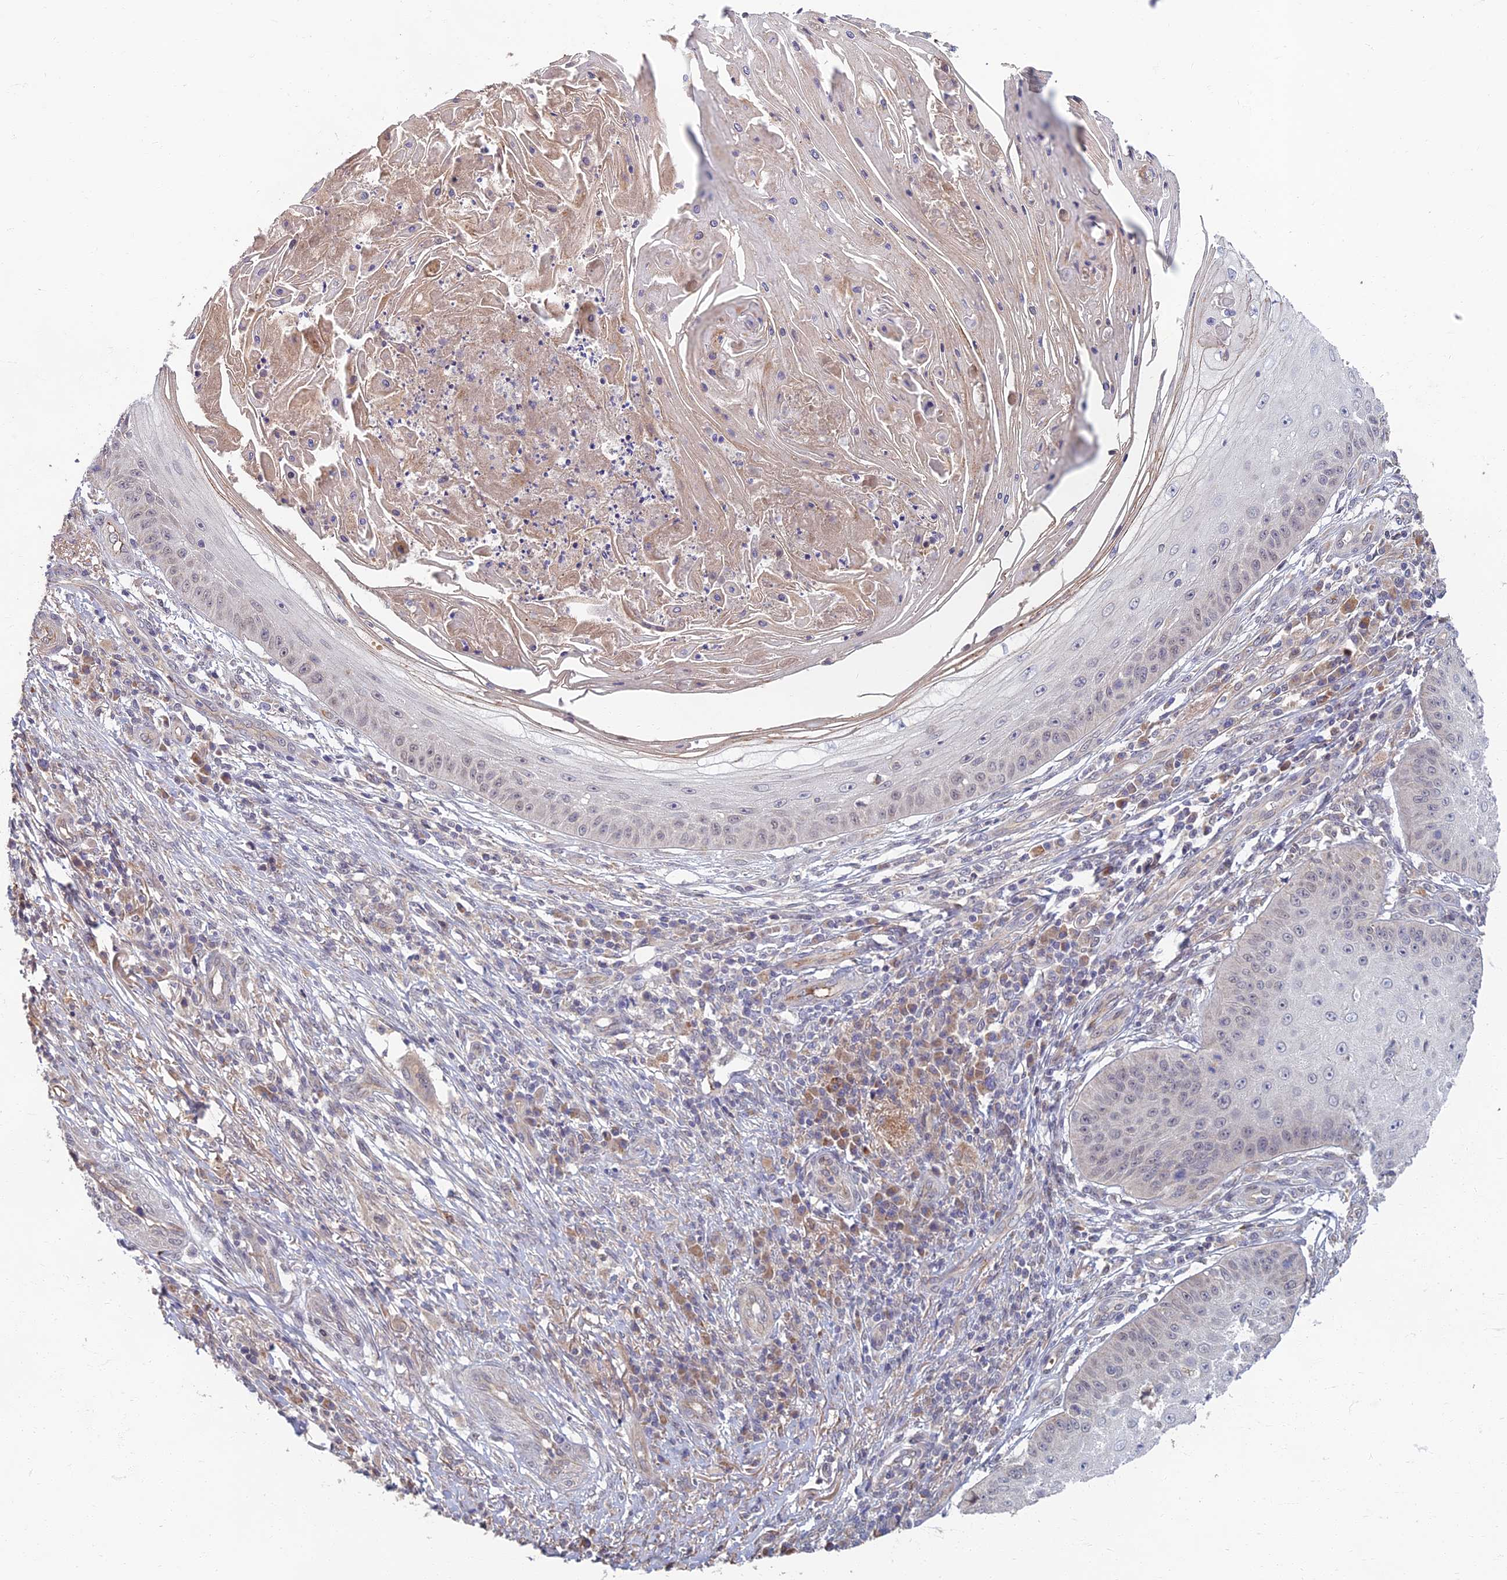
{"staining": {"intensity": "negative", "quantity": "none", "location": "none"}, "tissue": "skin cancer", "cell_type": "Tumor cells", "image_type": "cancer", "snomed": [{"axis": "morphology", "description": "Squamous cell carcinoma, NOS"}, {"axis": "topography", "description": "Skin"}], "caption": "This is an IHC histopathology image of human skin squamous cell carcinoma. There is no positivity in tumor cells.", "gene": "EARS2", "patient": {"sex": "male", "age": 70}}